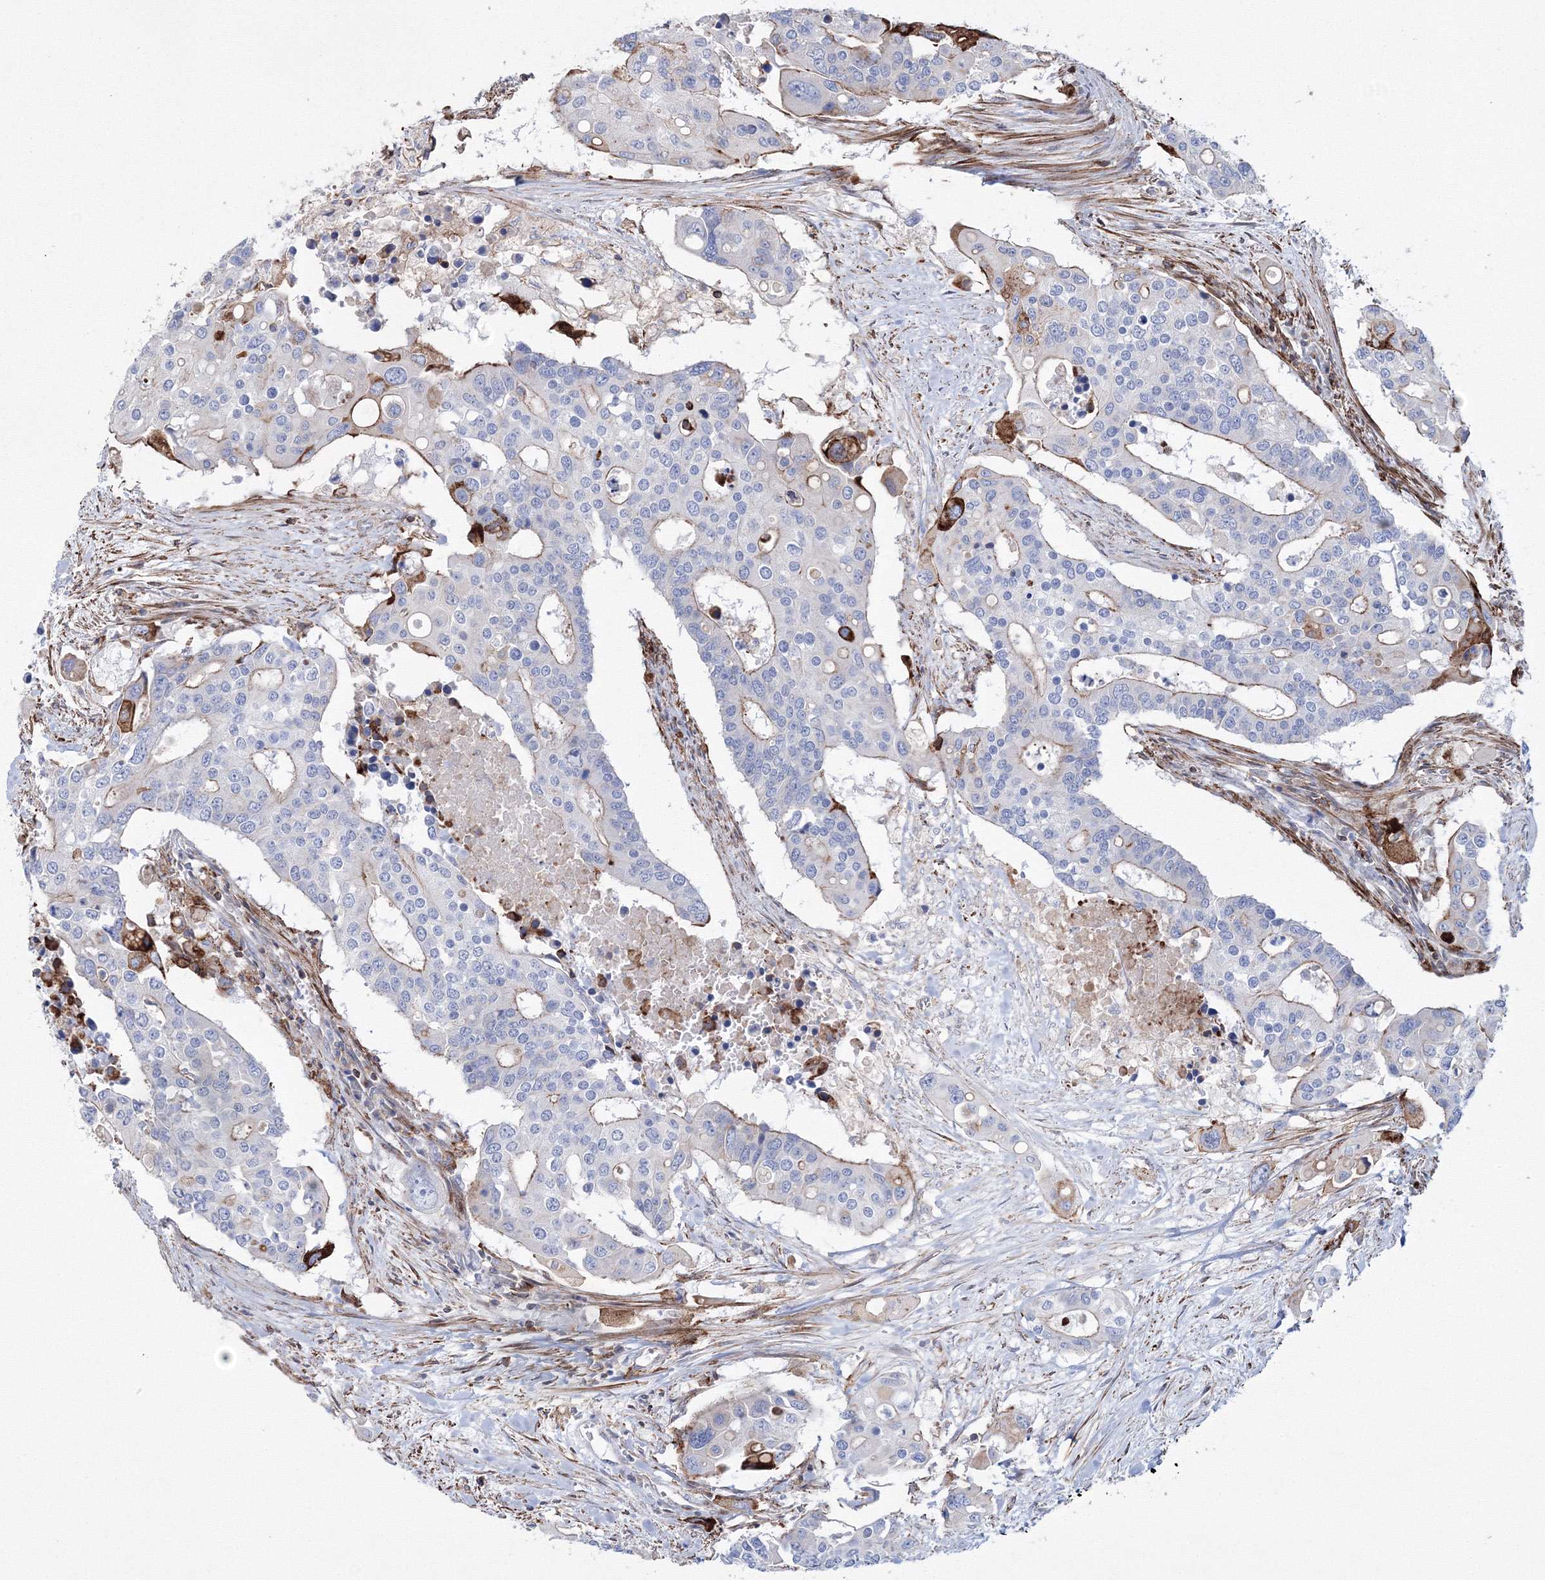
{"staining": {"intensity": "moderate", "quantity": "<25%", "location": "cytoplasmic/membranous"}, "tissue": "colorectal cancer", "cell_type": "Tumor cells", "image_type": "cancer", "snomed": [{"axis": "morphology", "description": "Adenocarcinoma, NOS"}, {"axis": "topography", "description": "Colon"}], "caption": "Protein staining demonstrates moderate cytoplasmic/membranous expression in approximately <25% of tumor cells in colorectal cancer.", "gene": "GPR82", "patient": {"sex": "male", "age": 77}}